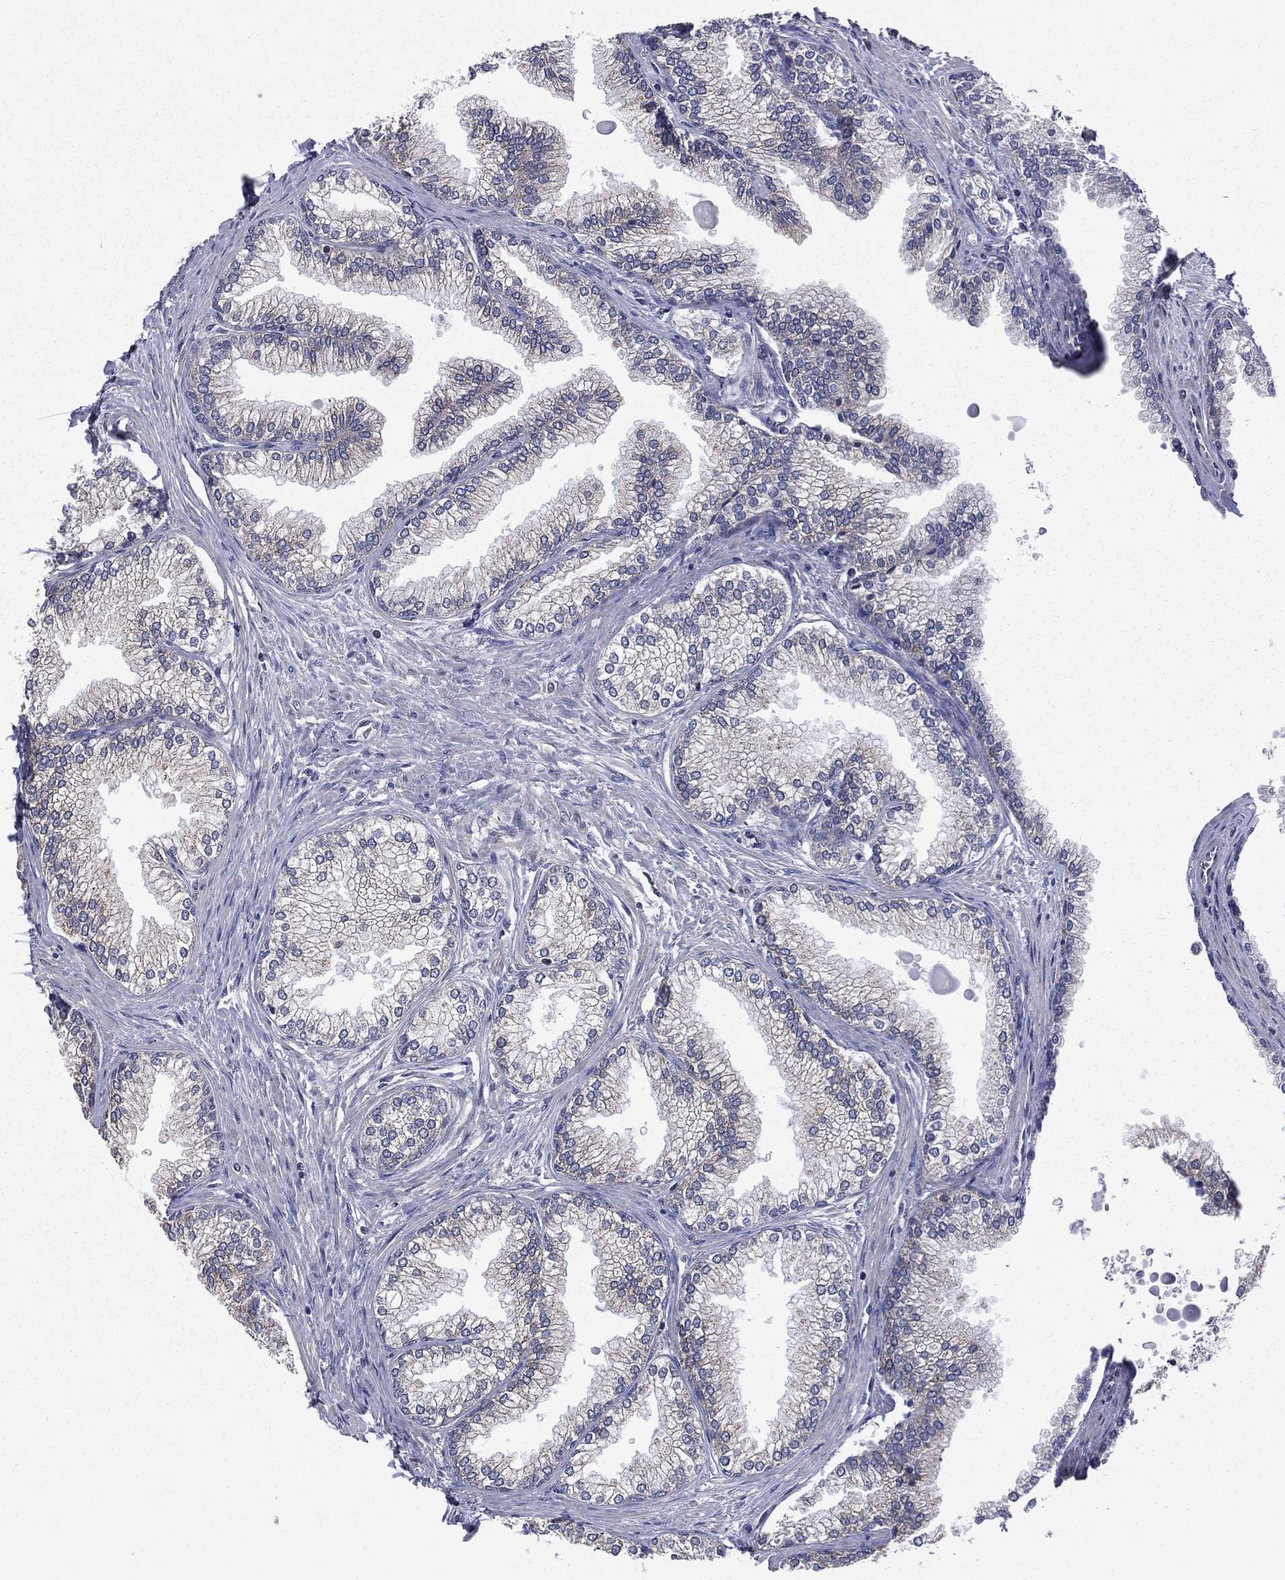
{"staining": {"intensity": "strong", "quantity": "25%-75%", "location": "cytoplasmic/membranous"}, "tissue": "prostate", "cell_type": "Glandular cells", "image_type": "normal", "snomed": [{"axis": "morphology", "description": "Normal tissue, NOS"}, {"axis": "topography", "description": "Prostate"}], "caption": "Immunohistochemistry (IHC) photomicrograph of normal prostate: prostate stained using immunohistochemistry reveals high levels of strong protein expression localized specifically in the cytoplasmic/membranous of glandular cells, appearing as a cytoplasmic/membranous brown color.", "gene": "C20orf96", "patient": {"sex": "male", "age": 72}}